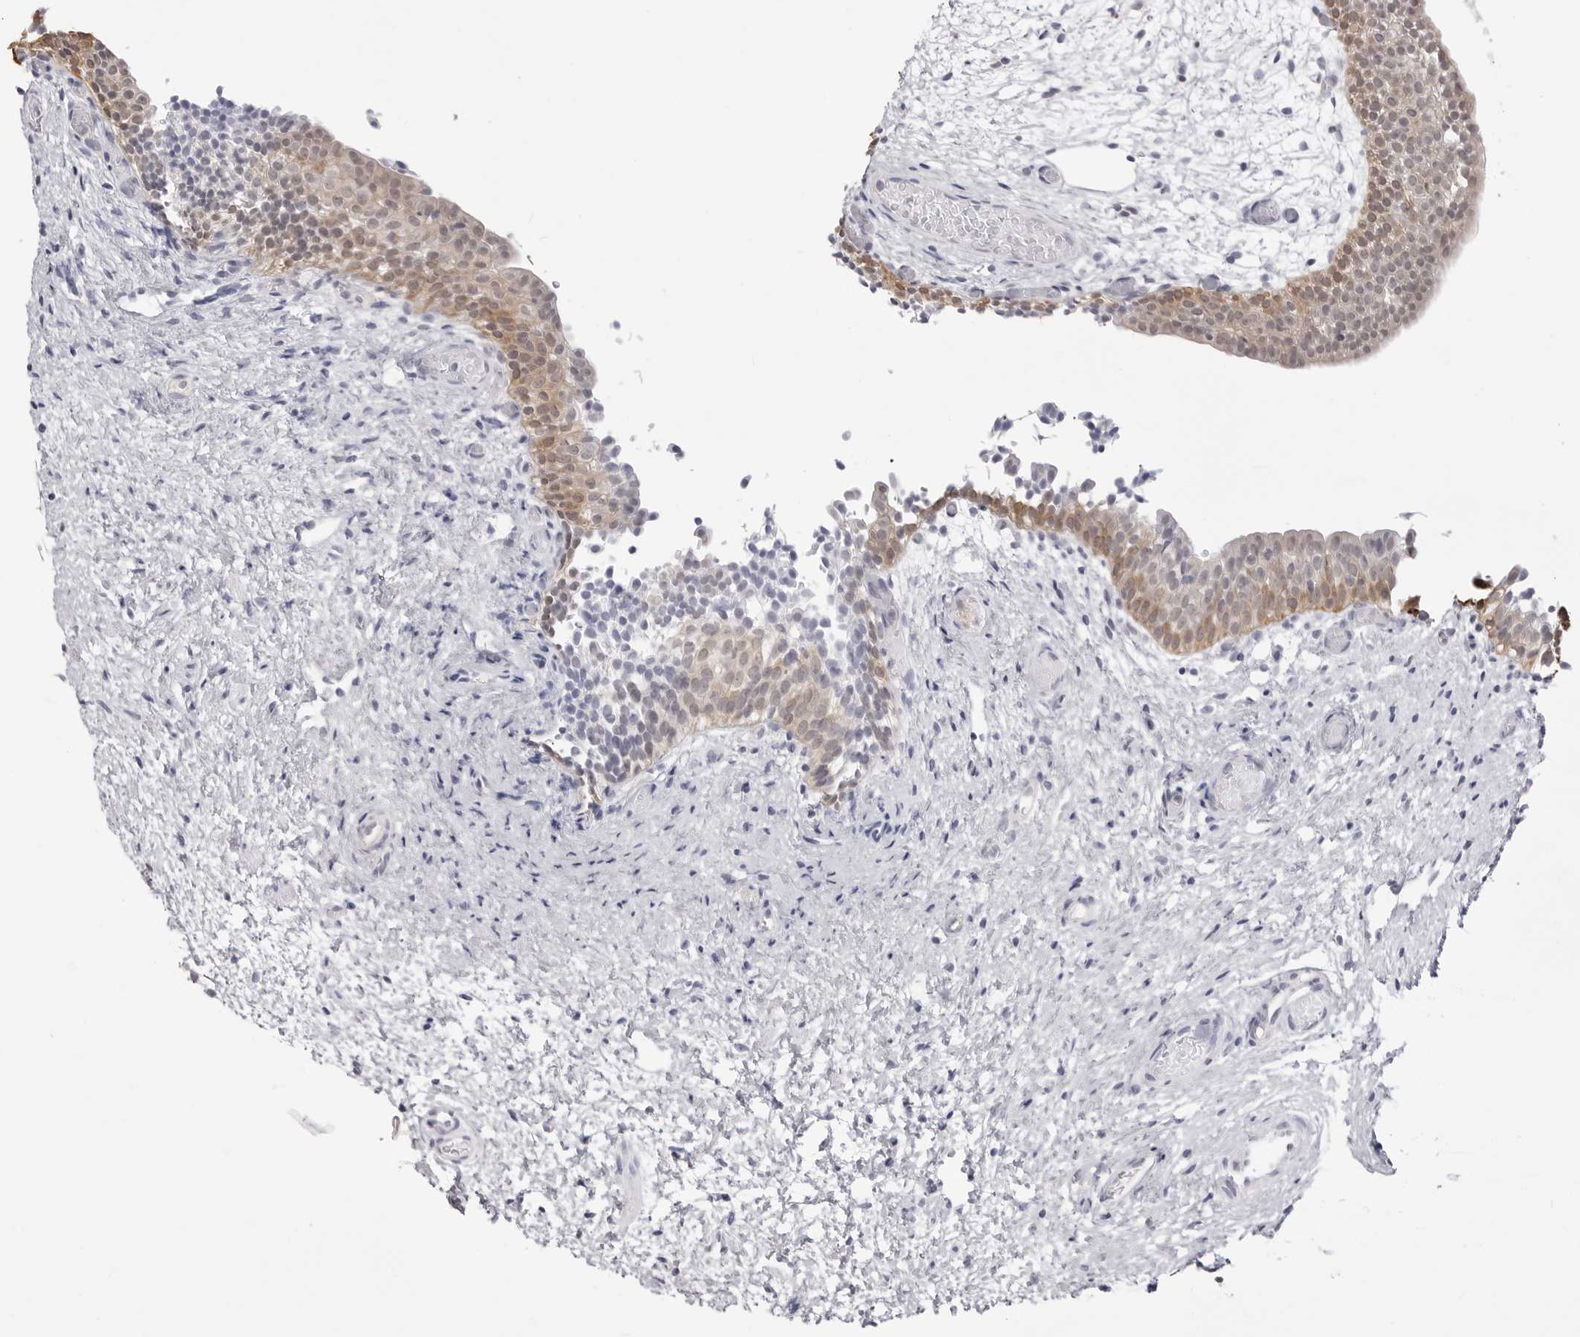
{"staining": {"intensity": "moderate", "quantity": ">75%", "location": "cytoplasmic/membranous"}, "tissue": "urinary bladder", "cell_type": "Urothelial cells", "image_type": "normal", "snomed": [{"axis": "morphology", "description": "Normal tissue, NOS"}, {"axis": "topography", "description": "Urinary bladder"}], "caption": "Moderate cytoplasmic/membranous protein expression is seen in approximately >75% of urothelial cells in urinary bladder.", "gene": "YWHAG", "patient": {"sex": "male", "age": 1}}